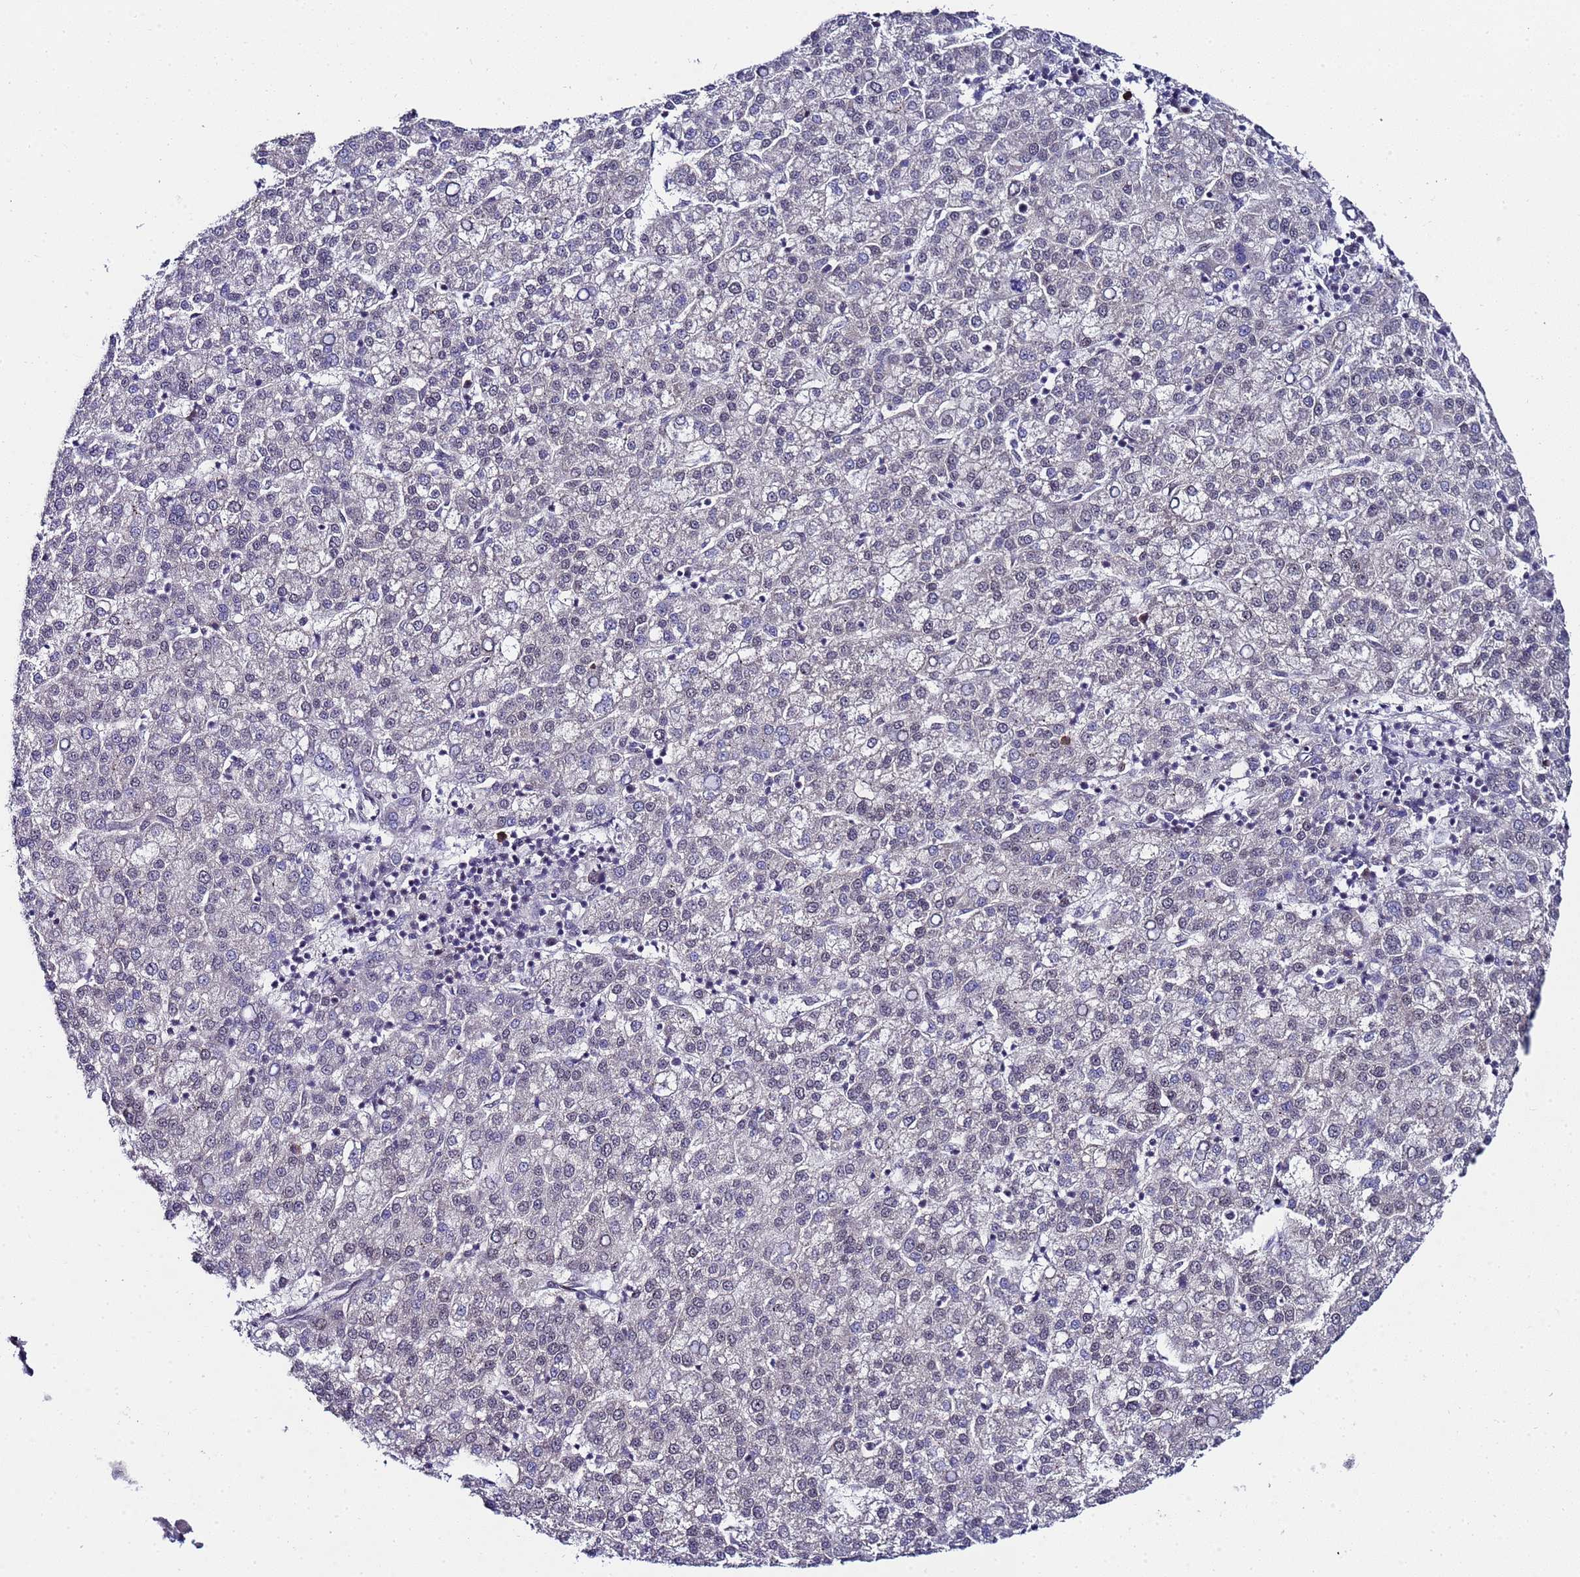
{"staining": {"intensity": "negative", "quantity": "none", "location": "none"}, "tissue": "liver cancer", "cell_type": "Tumor cells", "image_type": "cancer", "snomed": [{"axis": "morphology", "description": "Carcinoma, Hepatocellular, NOS"}, {"axis": "topography", "description": "Liver"}], "caption": "The image displays no significant staining in tumor cells of liver cancer (hepatocellular carcinoma).", "gene": "C19orf47", "patient": {"sex": "female", "age": 58}}